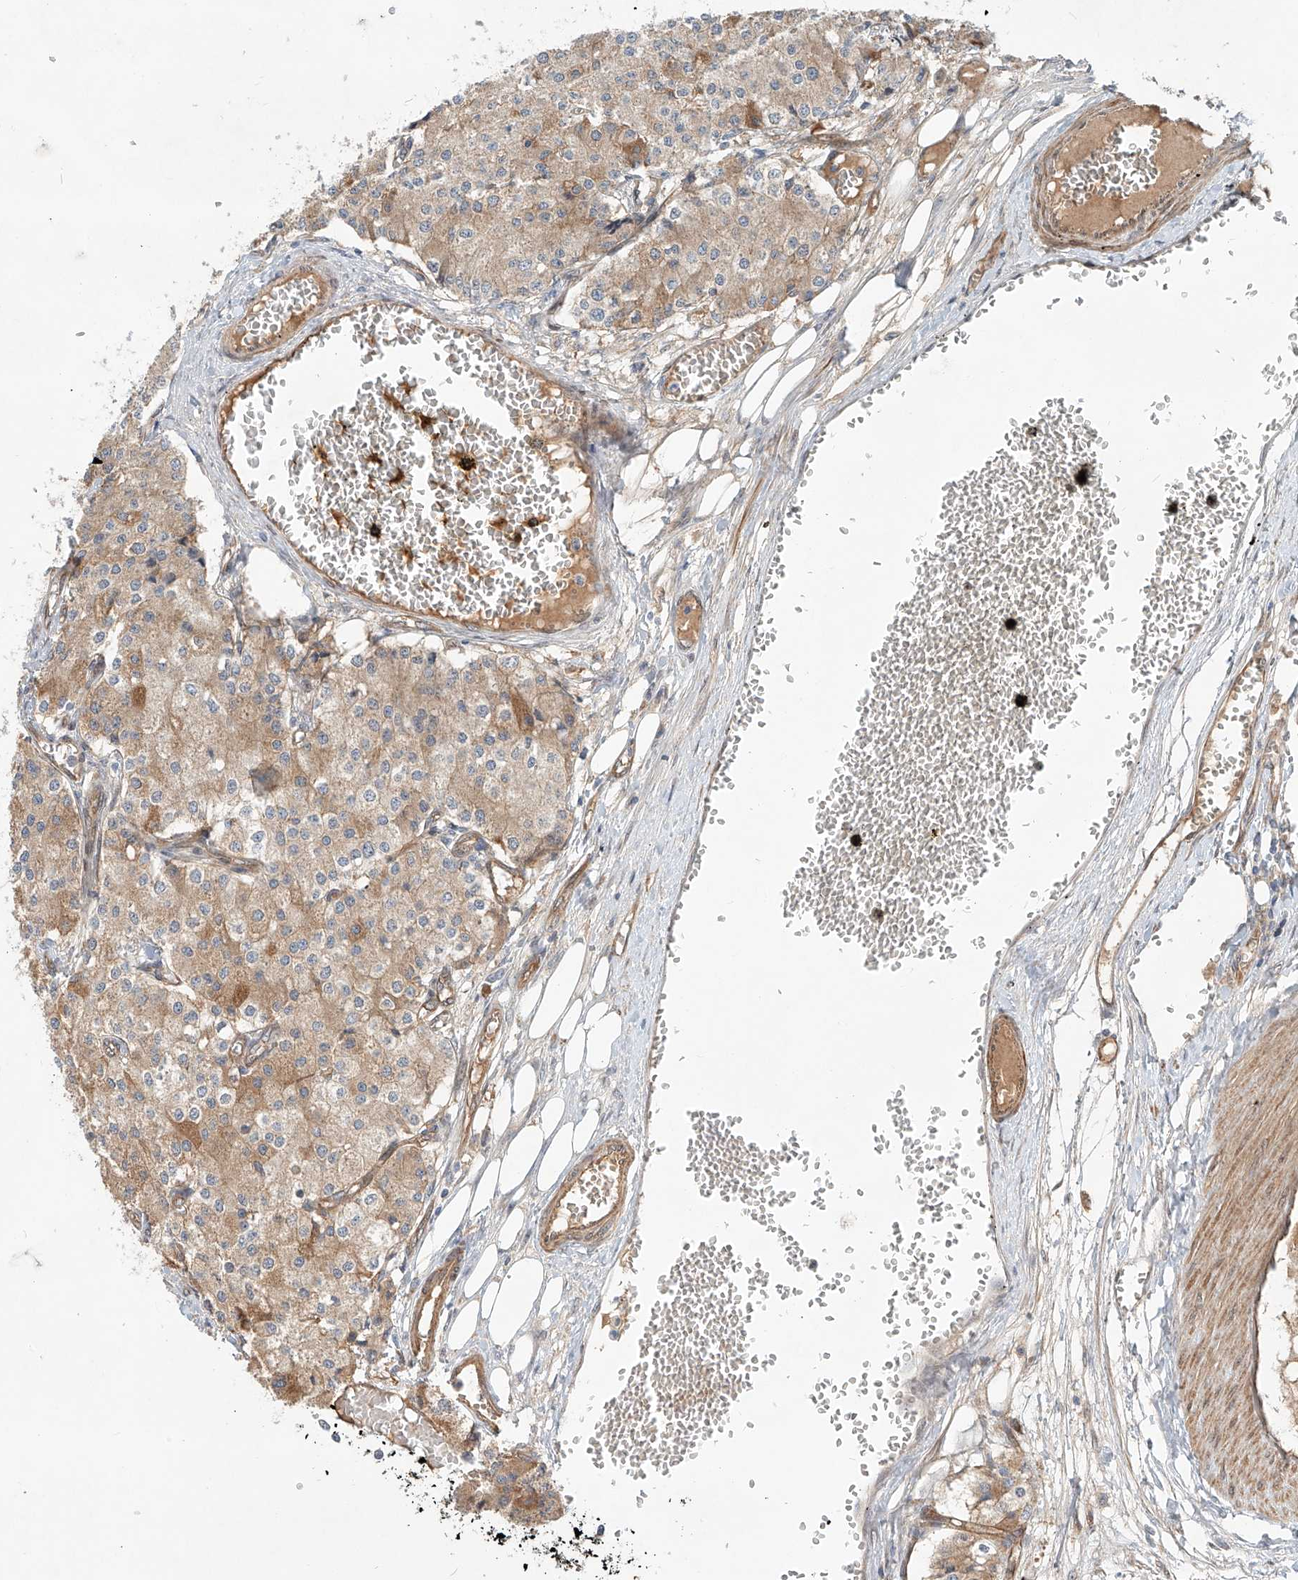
{"staining": {"intensity": "moderate", "quantity": "<25%", "location": "cytoplasmic/membranous"}, "tissue": "carcinoid", "cell_type": "Tumor cells", "image_type": "cancer", "snomed": [{"axis": "morphology", "description": "Carcinoid, malignant, NOS"}, {"axis": "topography", "description": "Colon"}], "caption": "Tumor cells display low levels of moderate cytoplasmic/membranous staining in about <25% of cells in carcinoid.", "gene": "SASH1", "patient": {"sex": "female", "age": 52}}